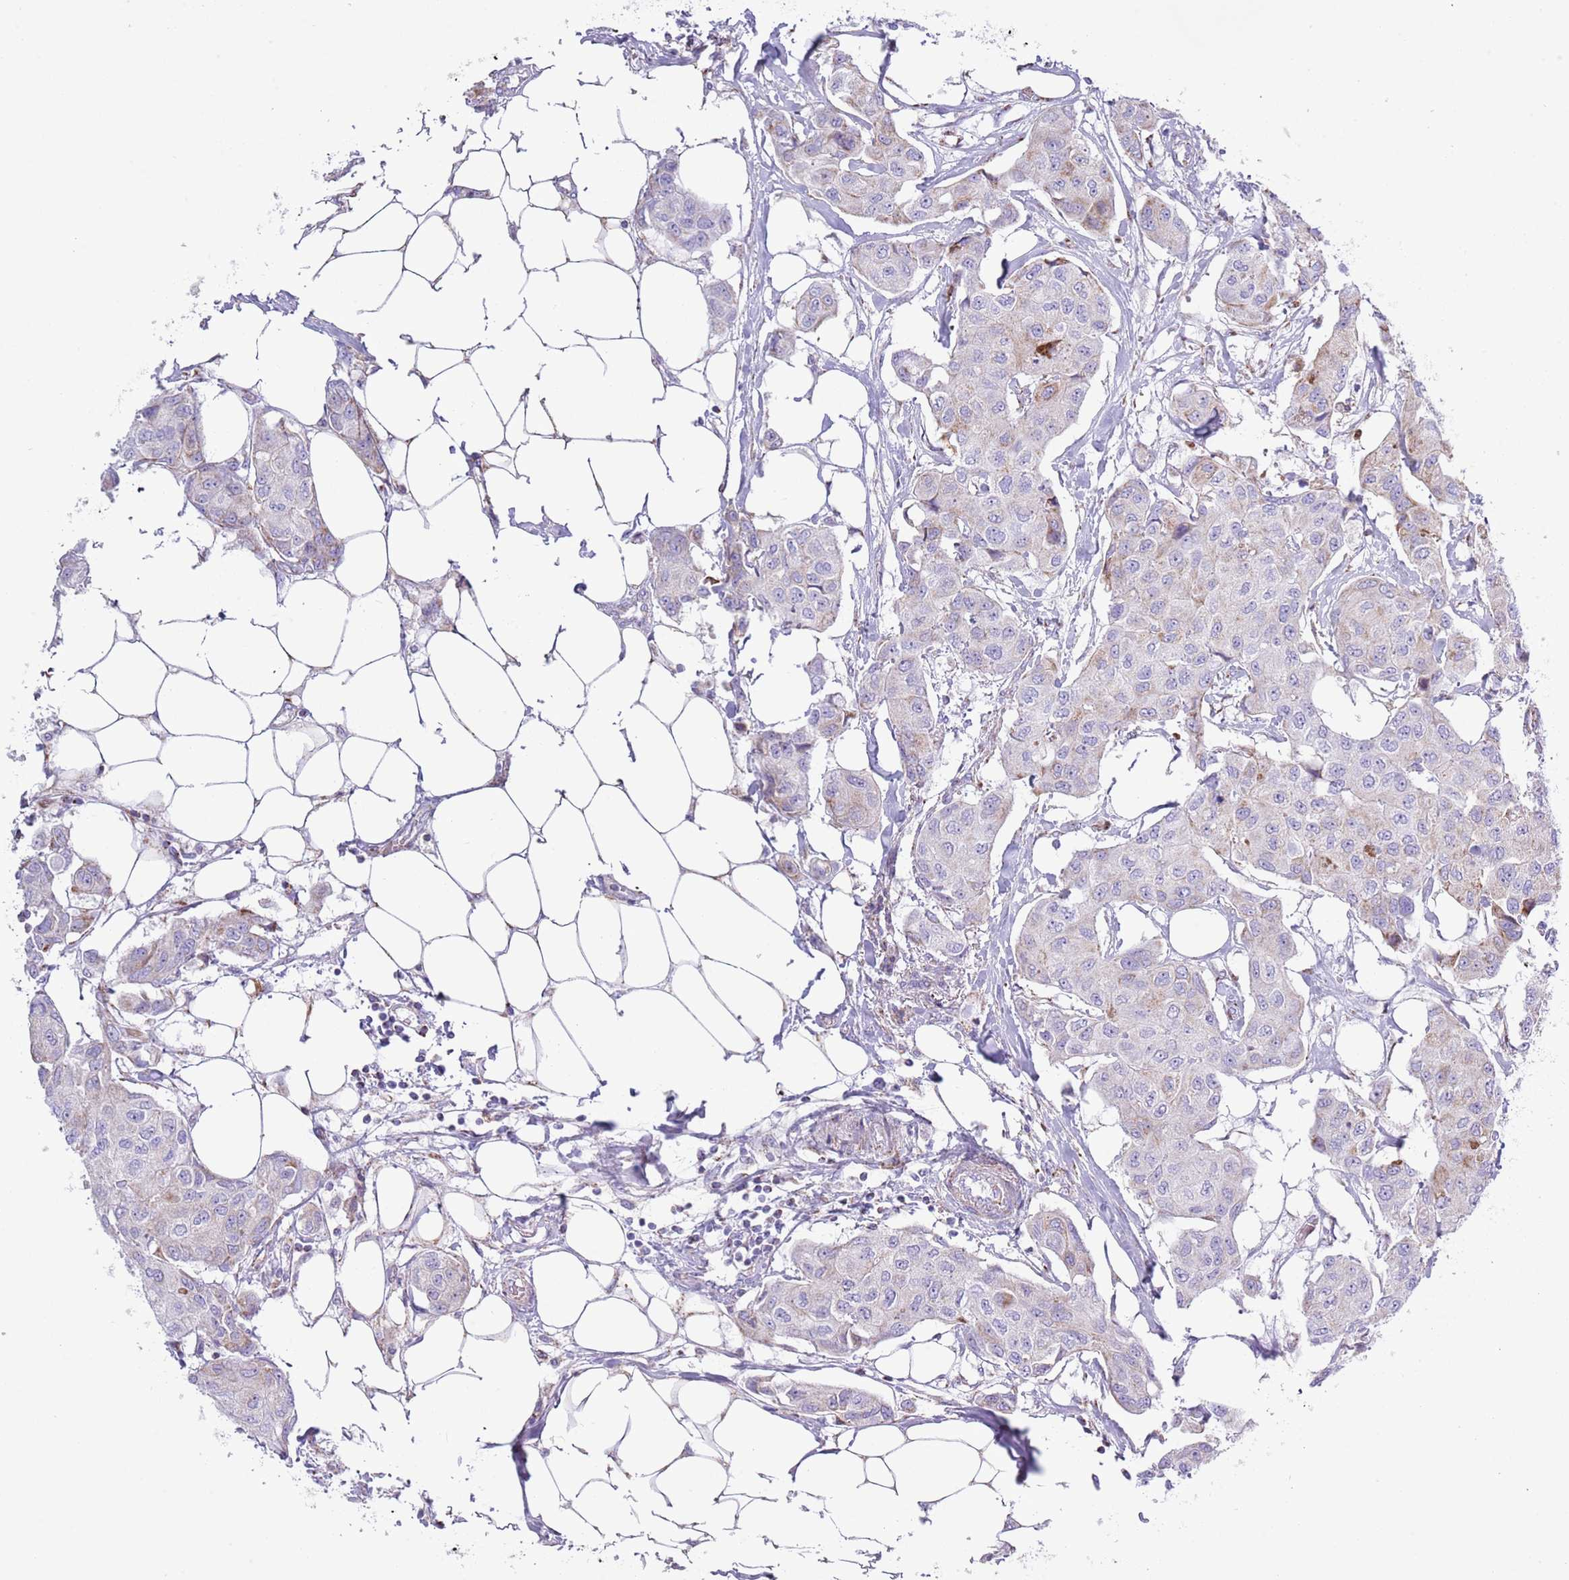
{"staining": {"intensity": "negative", "quantity": "none", "location": "none"}, "tissue": "breast cancer", "cell_type": "Tumor cells", "image_type": "cancer", "snomed": [{"axis": "morphology", "description": "Duct carcinoma"}, {"axis": "topography", "description": "Breast"}, {"axis": "topography", "description": "Lymph node"}], "caption": "Immunohistochemistry micrograph of neoplastic tissue: breast cancer (intraductal carcinoma) stained with DAB exhibits no significant protein positivity in tumor cells. (DAB (3,3'-diaminobenzidine) immunohistochemistry with hematoxylin counter stain).", "gene": "ATP6V1B1", "patient": {"sex": "female", "age": 80}}